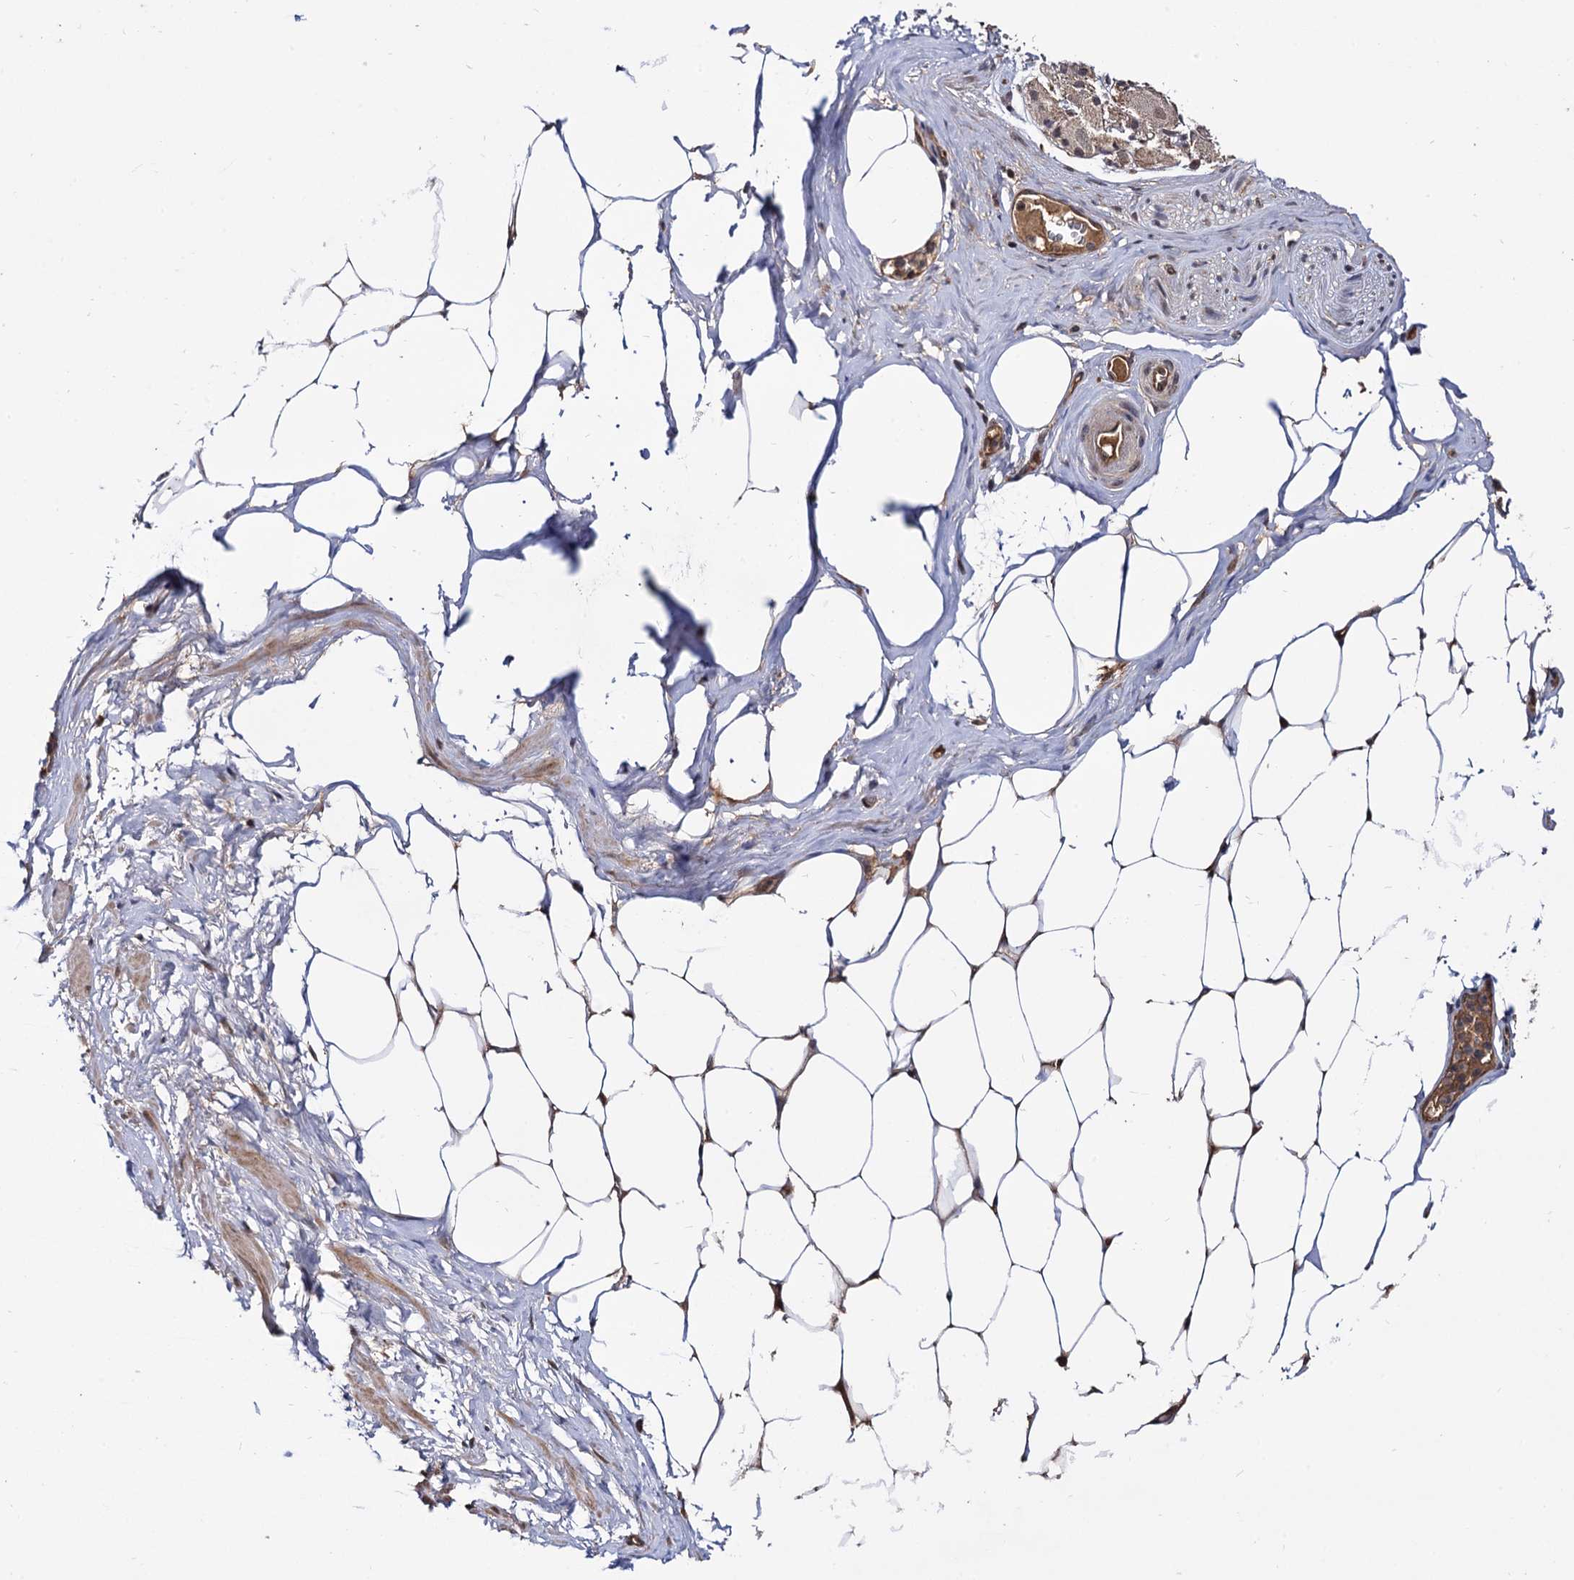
{"staining": {"intensity": "strong", "quantity": ">75%", "location": "nuclear"}, "tissue": "adipose tissue", "cell_type": "Adipocytes", "image_type": "normal", "snomed": [{"axis": "morphology", "description": "Normal tissue, NOS"}, {"axis": "morphology", "description": "Adenocarcinoma, Low grade"}, {"axis": "topography", "description": "Prostate"}, {"axis": "topography", "description": "Peripheral nerve tissue"}], "caption": "Immunohistochemical staining of unremarkable adipose tissue reveals high levels of strong nuclear expression in about >75% of adipocytes. Using DAB (3,3'-diaminobenzidine) (brown) and hematoxylin (blue) stains, captured at high magnification using brightfield microscopy.", "gene": "MICAL2", "patient": {"sex": "male", "age": 63}}